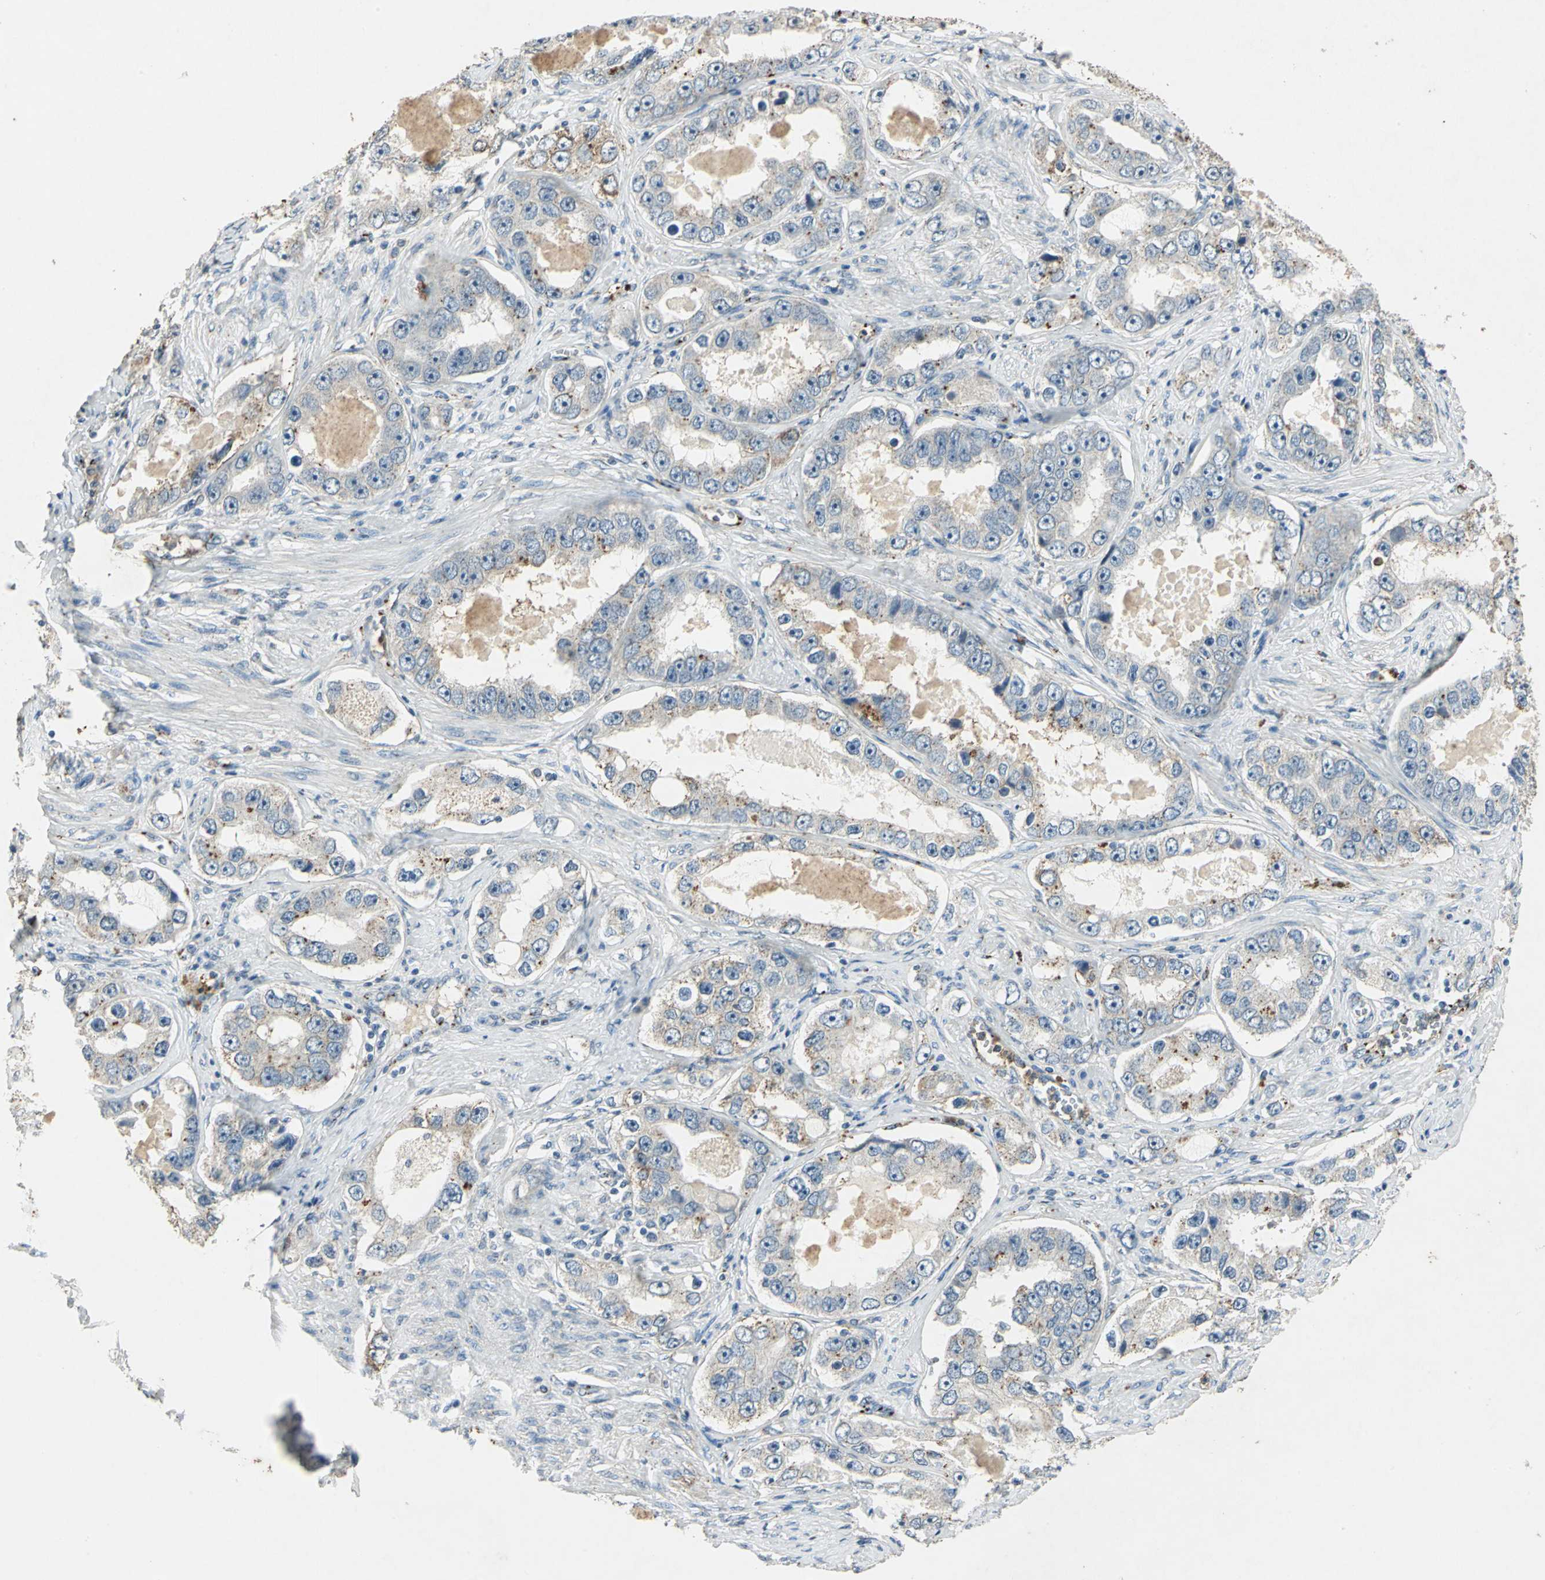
{"staining": {"intensity": "strong", "quantity": "<25%", "location": "cytoplasmic/membranous"}, "tissue": "prostate cancer", "cell_type": "Tumor cells", "image_type": "cancer", "snomed": [{"axis": "morphology", "description": "Adenocarcinoma, High grade"}, {"axis": "topography", "description": "Prostate"}], "caption": "IHC staining of prostate cancer (high-grade adenocarcinoma), which shows medium levels of strong cytoplasmic/membranous expression in approximately <25% of tumor cells indicating strong cytoplasmic/membranous protein positivity. The staining was performed using DAB (brown) for protein detection and nuclei were counterstained in hematoxylin (blue).", "gene": "CAMK2B", "patient": {"sex": "male", "age": 63}}